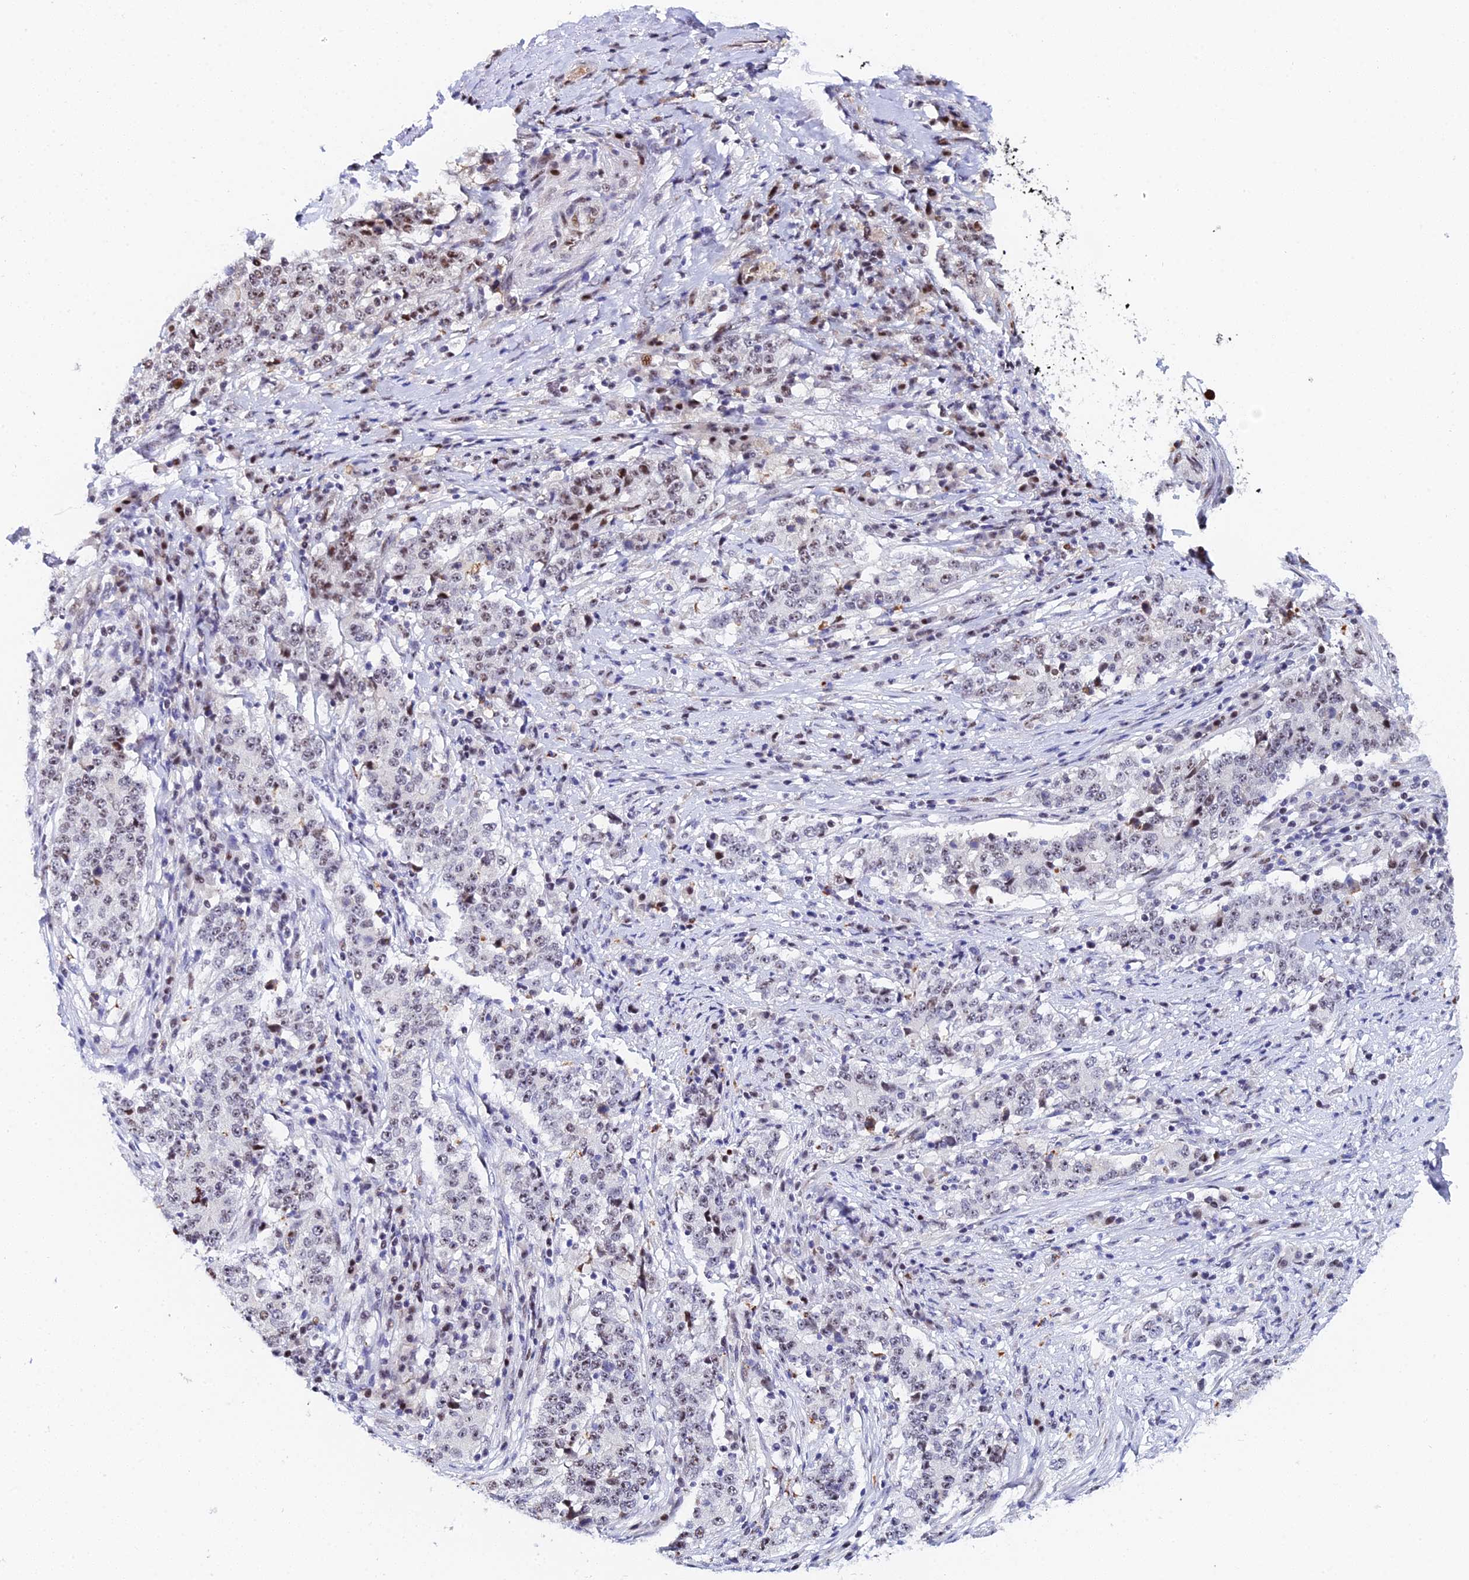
{"staining": {"intensity": "weak", "quantity": "25%-75%", "location": "nuclear"}, "tissue": "stomach cancer", "cell_type": "Tumor cells", "image_type": "cancer", "snomed": [{"axis": "morphology", "description": "Adenocarcinoma, NOS"}, {"axis": "topography", "description": "Stomach"}], "caption": "Stomach cancer stained with a protein marker reveals weak staining in tumor cells.", "gene": "TIFA", "patient": {"sex": "male", "age": 59}}